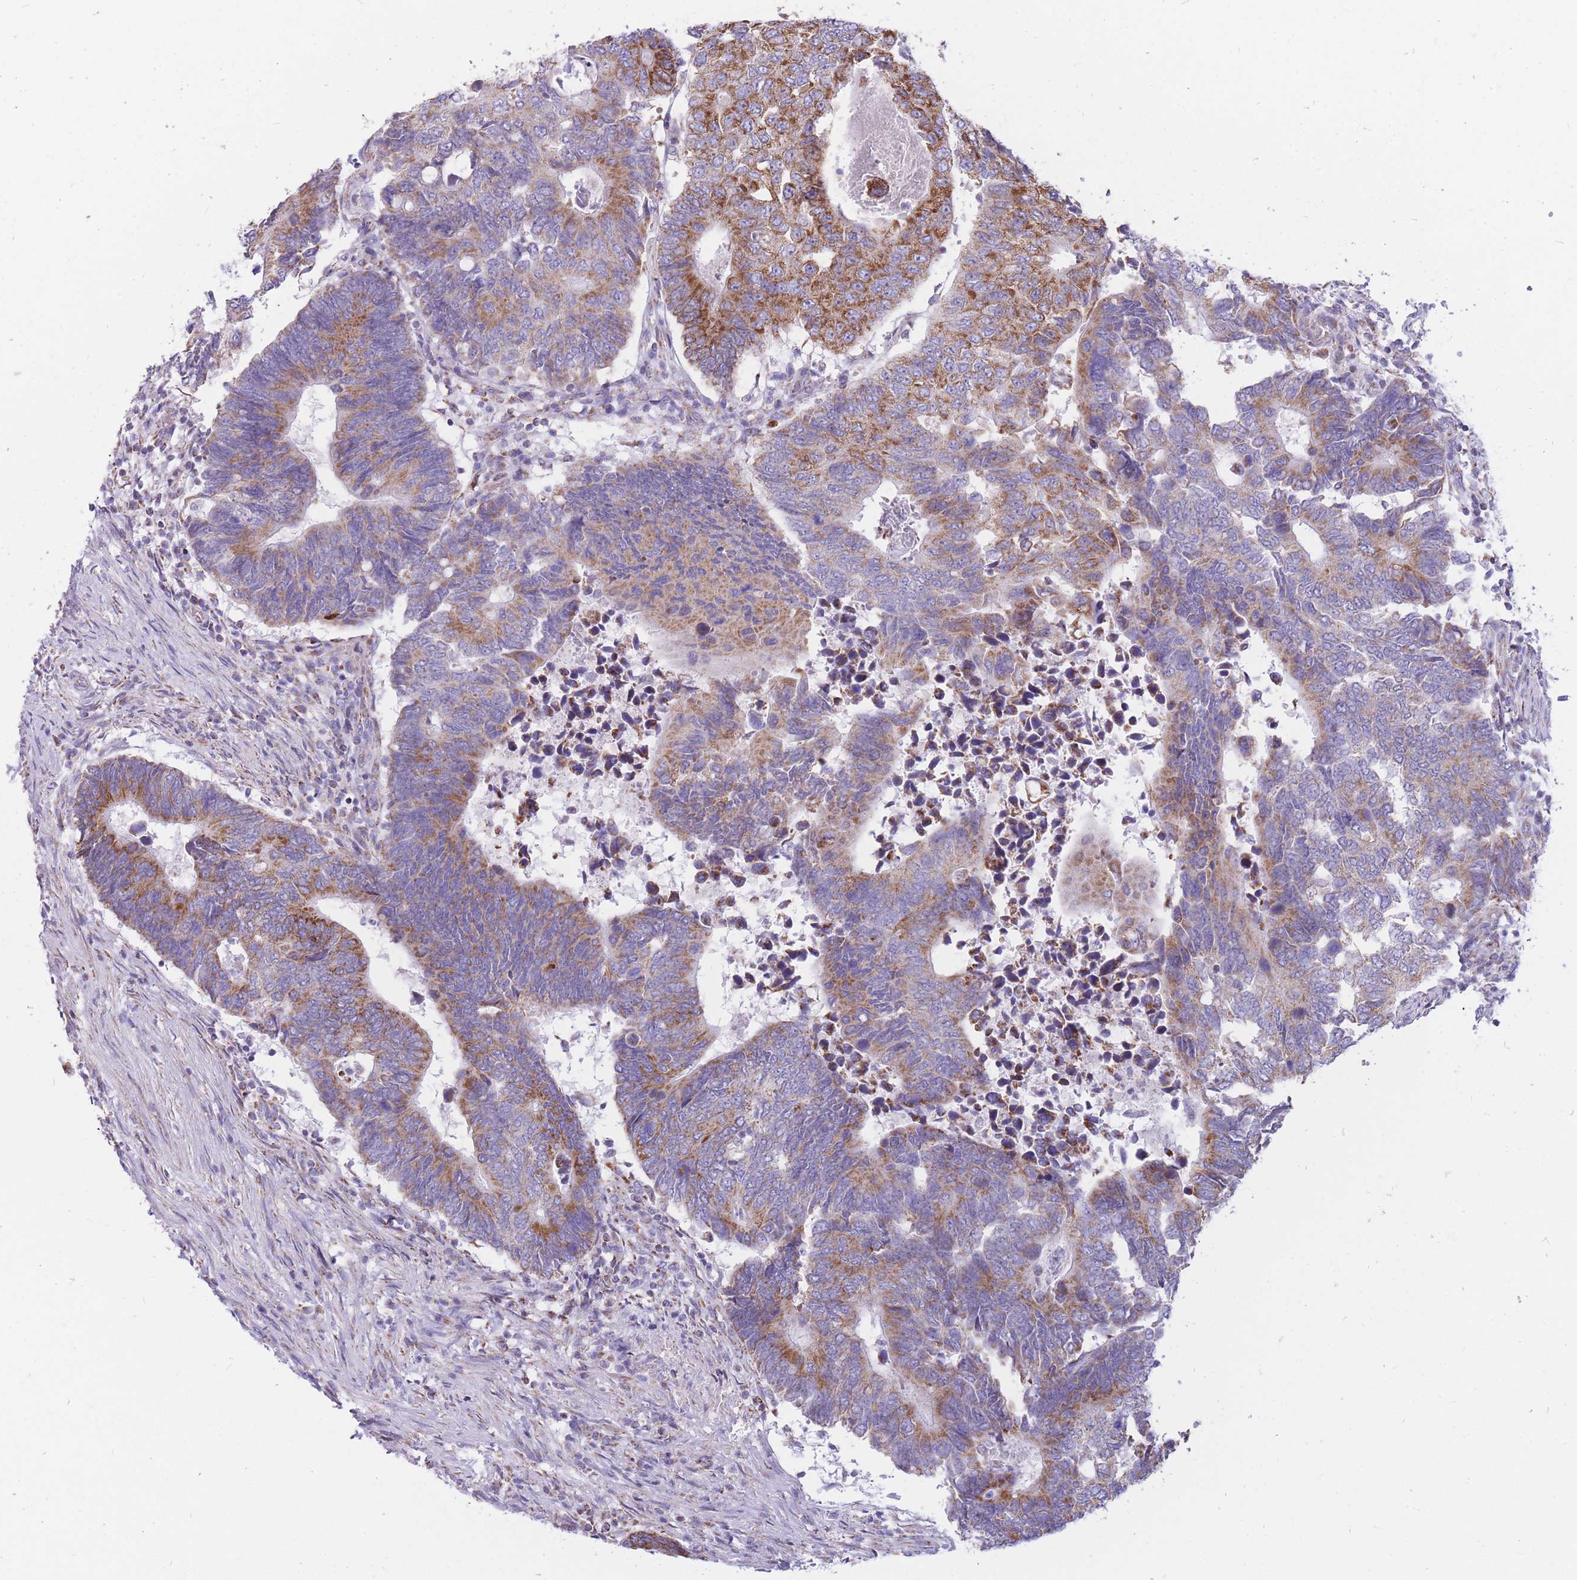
{"staining": {"intensity": "moderate", "quantity": "25%-75%", "location": "cytoplasmic/membranous"}, "tissue": "colorectal cancer", "cell_type": "Tumor cells", "image_type": "cancer", "snomed": [{"axis": "morphology", "description": "Adenocarcinoma, NOS"}, {"axis": "topography", "description": "Colon"}], "caption": "Protein expression analysis of colorectal cancer displays moderate cytoplasmic/membranous expression in approximately 25%-75% of tumor cells. The protein of interest is stained brown, and the nuclei are stained in blue (DAB IHC with brightfield microscopy, high magnification).", "gene": "PCSK1", "patient": {"sex": "male", "age": 87}}